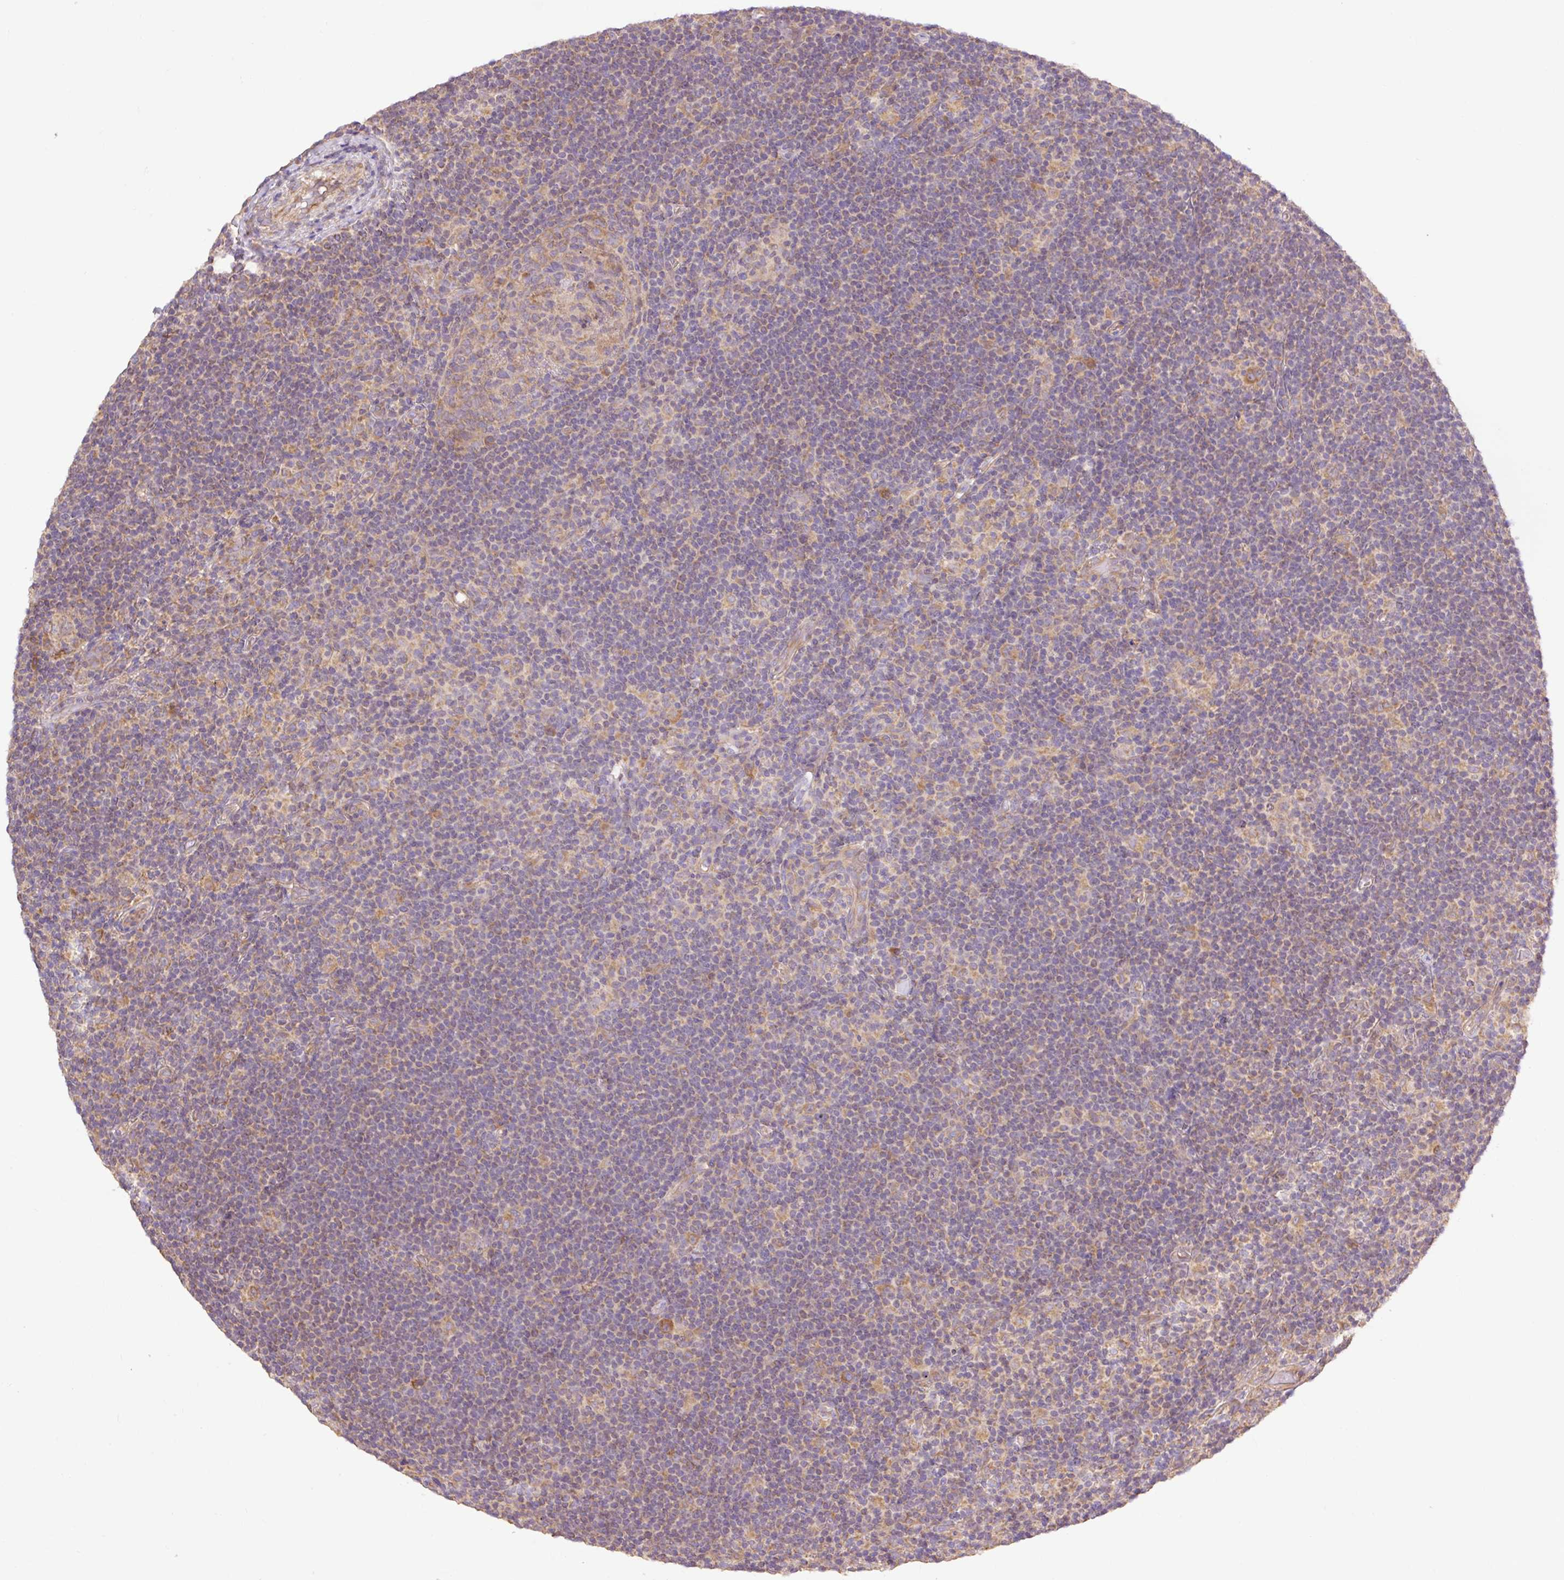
{"staining": {"intensity": "moderate", "quantity": ">75%", "location": "cytoplasmic/membranous"}, "tissue": "lymphoma", "cell_type": "Tumor cells", "image_type": "cancer", "snomed": [{"axis": "morphology", "description": "Hodgkin's disease, NOS"}, {"axis": "topography", "description": "Lymph node"}], "caption": "Tumor cells exhibit medium levels of moderate cytoplasmic/membranous positivity in about >75% of cells in Hodgkin's disease.", "gene": "DESI1", "patient": {"sex": "female", "age": 57}}